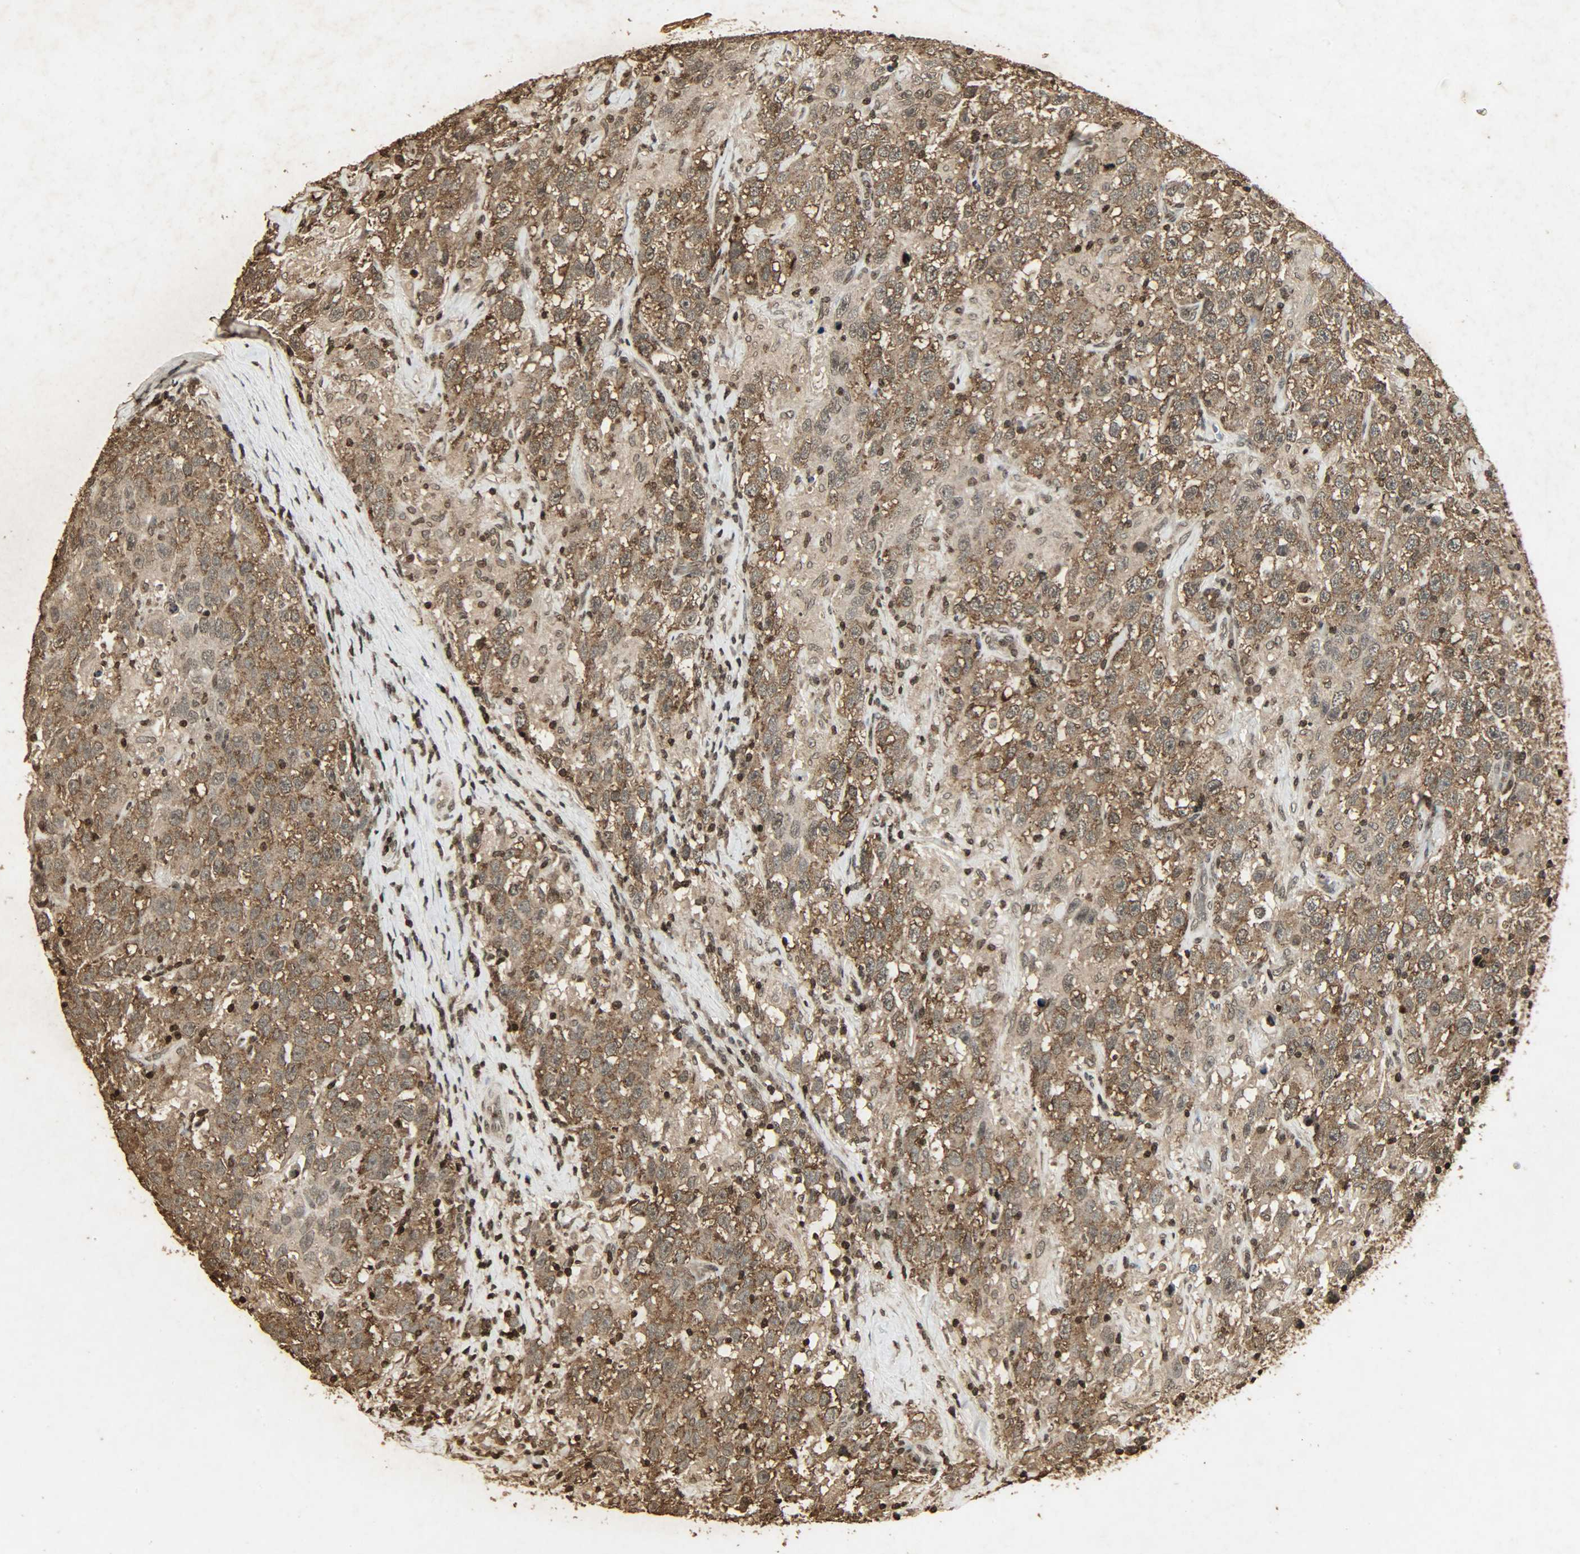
{"staining": {"intensity": "moderate", "quantity": ">75%", "location": "cytoplasmic/membranous,nuclear"}, "tissue": "testis cancer", "cell_type": "Tumor cells", "image_type": "cancer", "snomed": [{"axis": "morphology", "description": "Seminoma, NOS"}, {"axis": "topography", "description": "Testis"}], "caption": "Tumor cells reveal medium levels of moderate cytoplasmic/membranous and nuclear positivity in approximately >75% of cells in testis cancer (seminoma).", "gene": "PPP3R1", "patient": {"sex": "male", "age": 41}}